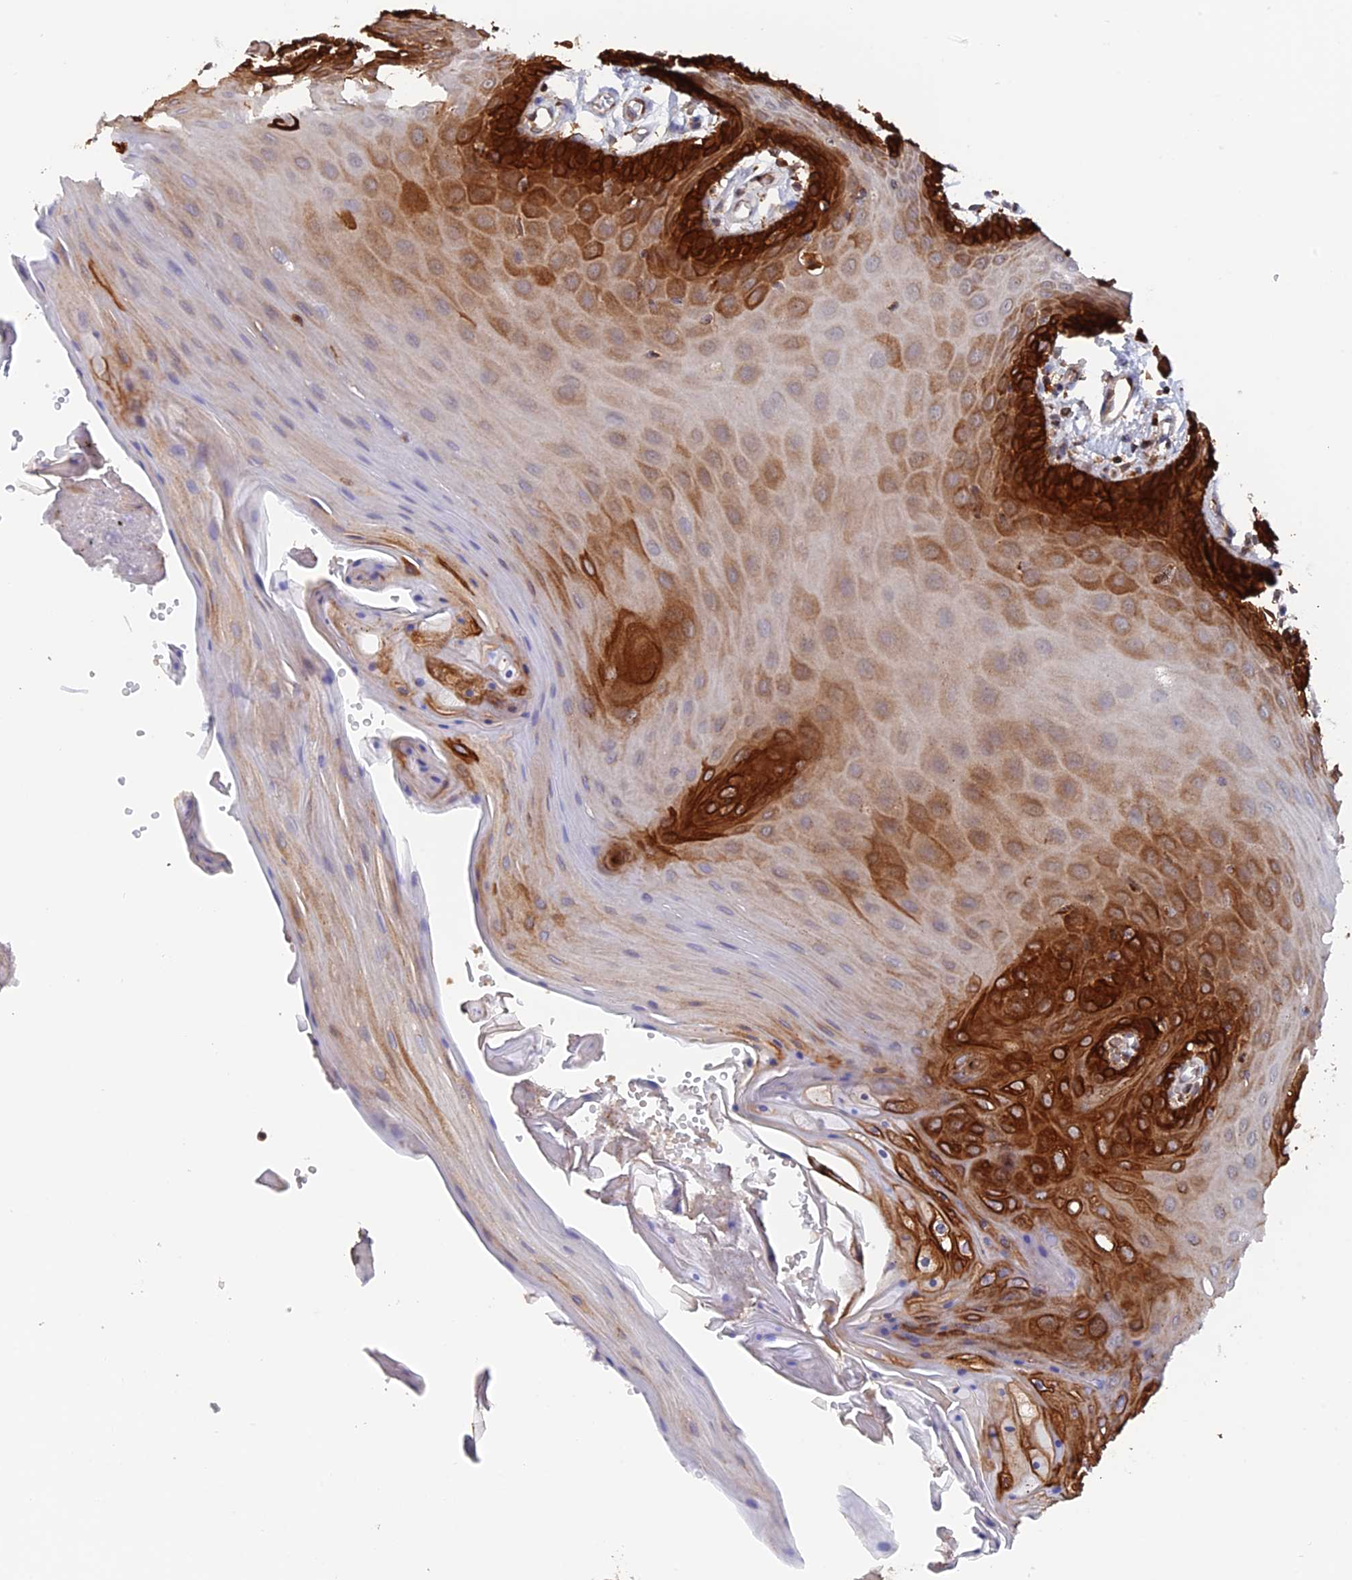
{"staining": {"intensity": "strong", "quantity": "25%-75%", "location": "cytoplasmic/membranous"}, "tissue": "oral mucosa", "cell_type": "Squamous epithelial cells", "image_type": "normal", "snomed": [{"axis": "morphology", "description": "Normal tissue, NOS"}, {"axis": "morphology", "description": "Squamous cell carcinoma, NOS"}, {"axis": "topography", "description": "Skeletal muscle"}, {"axis": "topography", "description": "Oral tissue"}, {"axis": "topography", "description": "Salivary gland"}, {"axis": "topography", "description": "Head-Neck"}], "caption": "Immunohistochemistry (IHC) of unremarkable oral mucosa exhibits high levels of strong cytoplasmic/membranous expression in approximately 25%-75% of squamous epithelial cells. (DAB = brown stain, brightfield microscopy at high magnification).", "gene": "DTYMK", "patient": {"sex": "male", "age": 54}}